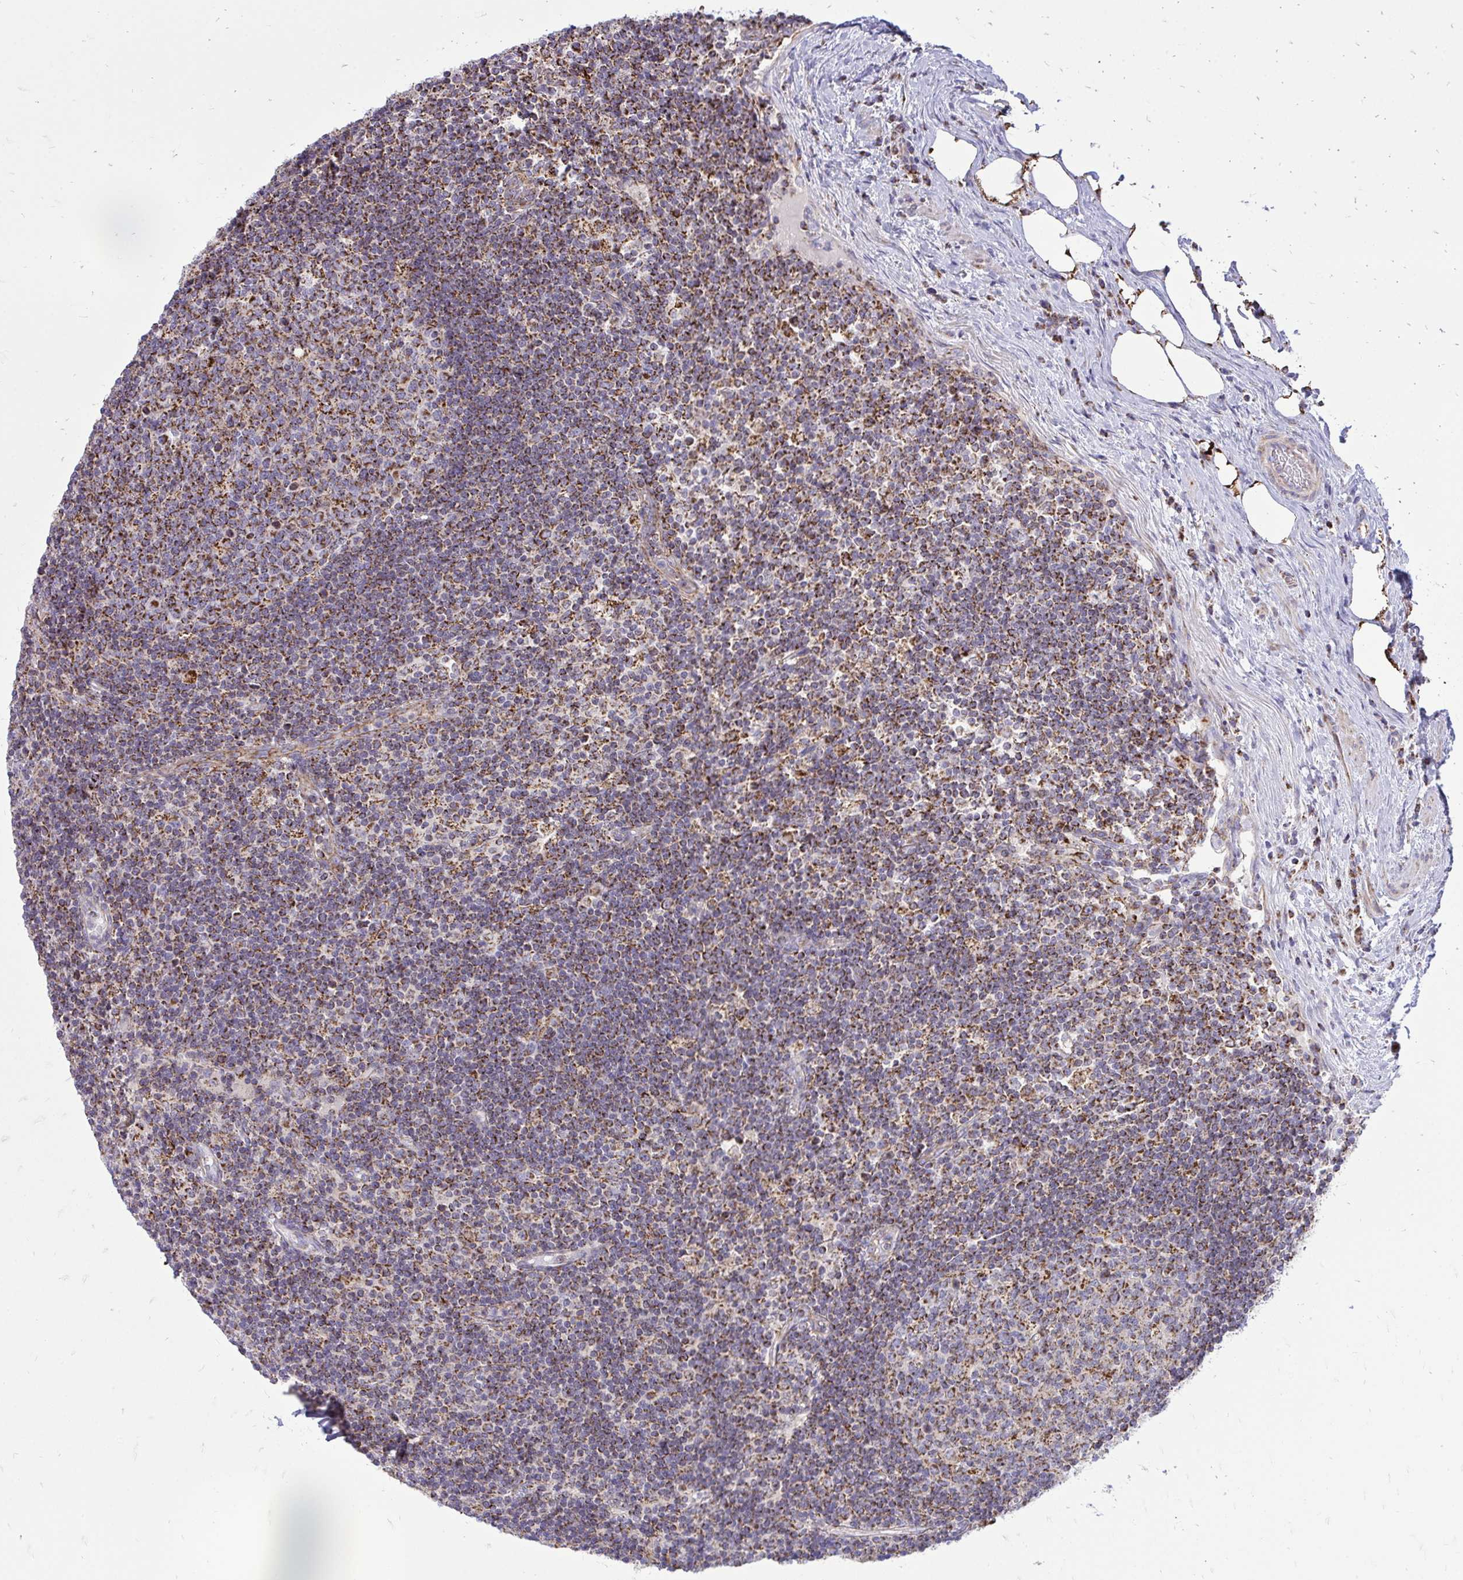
{"staining": {"intensity": "moderate", "quantity": ">75%", "location": "cytoplasmic/membranous"}, "tissue": "lymph node", "cell_type": "Germinal center cells", "image_type": "normal", "snomed": [{"axis": "morphology", "description": "Normal tissue, NOS"}, {"axis": "topography", "description": "Lymph node"}], "caption": "Protein analysis of unremarkable lymph node exhibits moderate cytoplasmic/membranous expression in approximately >75% of germinal center cells.", "gene": "SPTBN2", "patient": {"sex": "male", "age": 67}}